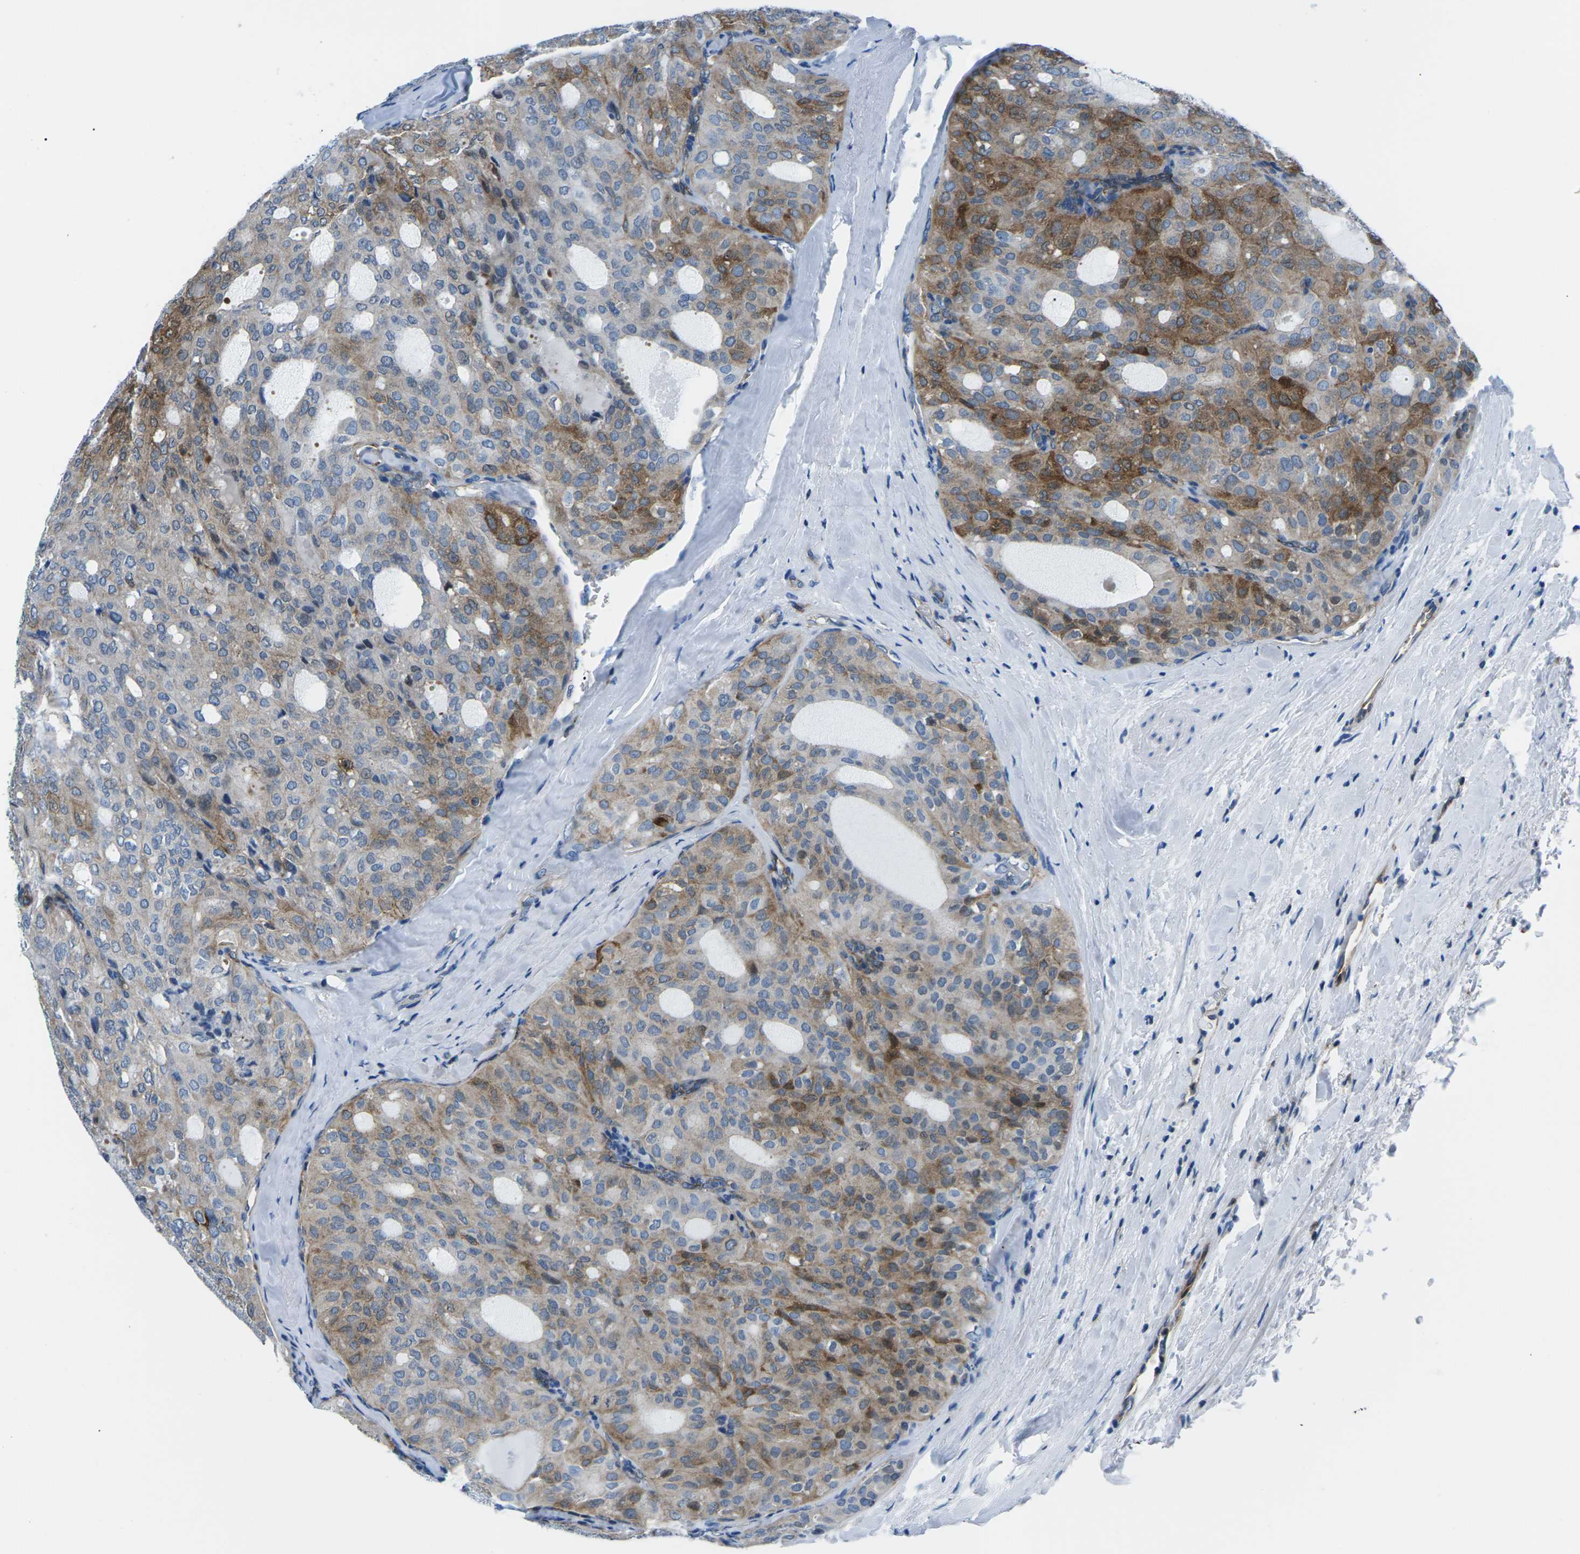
{"staining": {"intensity": "moderate", "quantity": "25%-75%", "location": "cytoplasmic/membranous"}, "tissue": "thyroid cancer", "cell_type": "Tumor cells", "image_type": "cancer", "snomed": [{"axis": "morphology", "description": "Follicular adenoma carcinoma, NOS"}, {"axis": "topography", "description": "Thyroid gland"}], "caption": "Thyroid cancer (follicular adenoma carcinoma) was stained to show a protein in brown. There is medium levels of moderate cytoplasmic/membranous staining in approximately 25%-75% of tumor cells. Nuclei are stained in blue.", "gene": "SOCS4", "patient": {"sex": "male", "age": 75}}